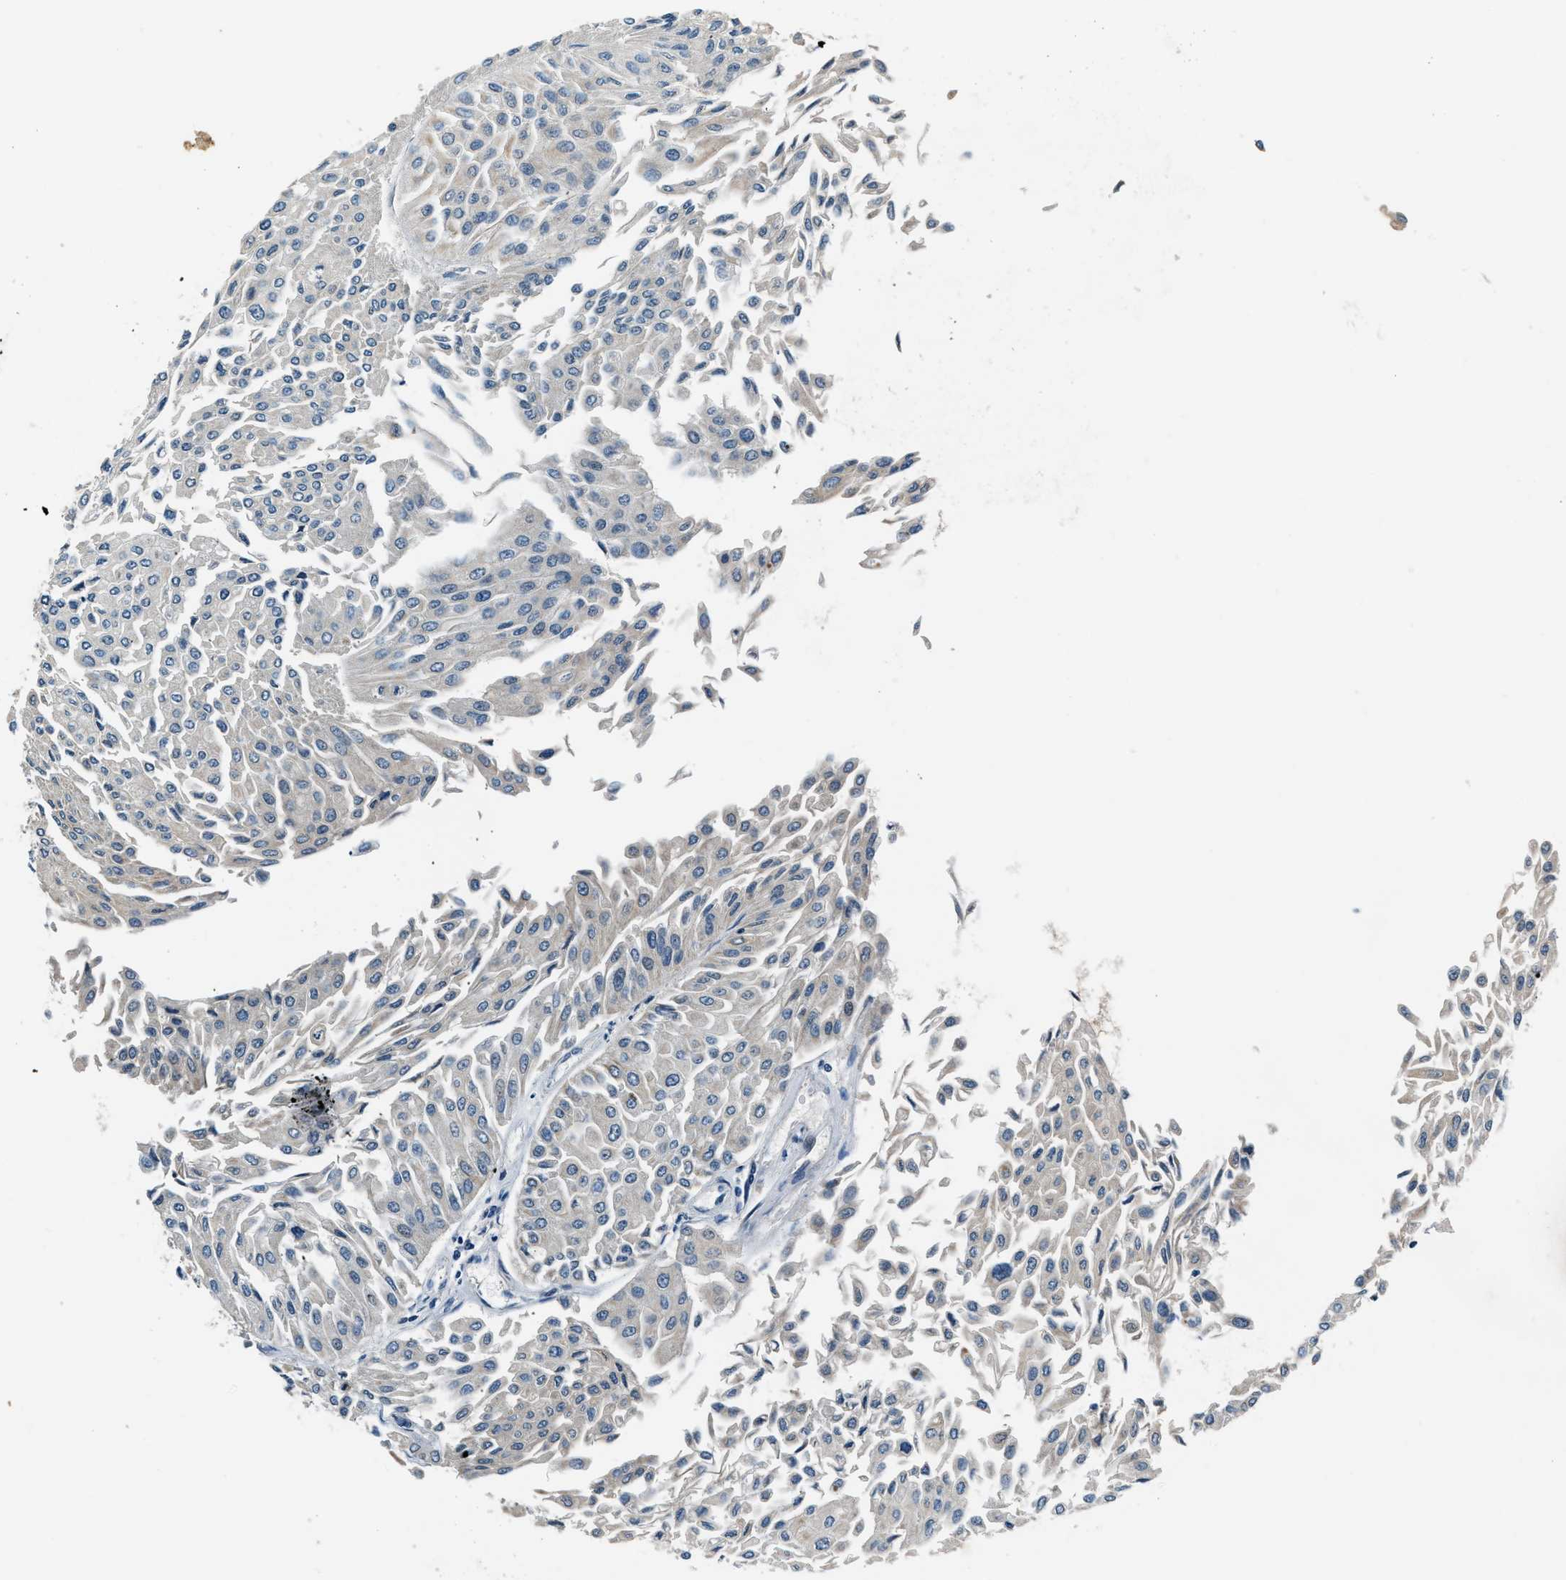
{"staining": {"intensity": "negative", "quantity": "none", "location": "none"}, "tissue": "urothelial cancer", "cell_type": "Tumor cells", "image_type": "cancer", "snomed": [{"axis": "morphology", "description": "Urothelial carcinoma, Low grade"}, {"axis": "topography", "description": "Urinary bladder"}], "caption": "Micrograph shows no significant protein staining in tumor cells of low-grade urothelial carcinoma.", "gene": "NME8", "patient": {"sex": "female", "age": 60}}